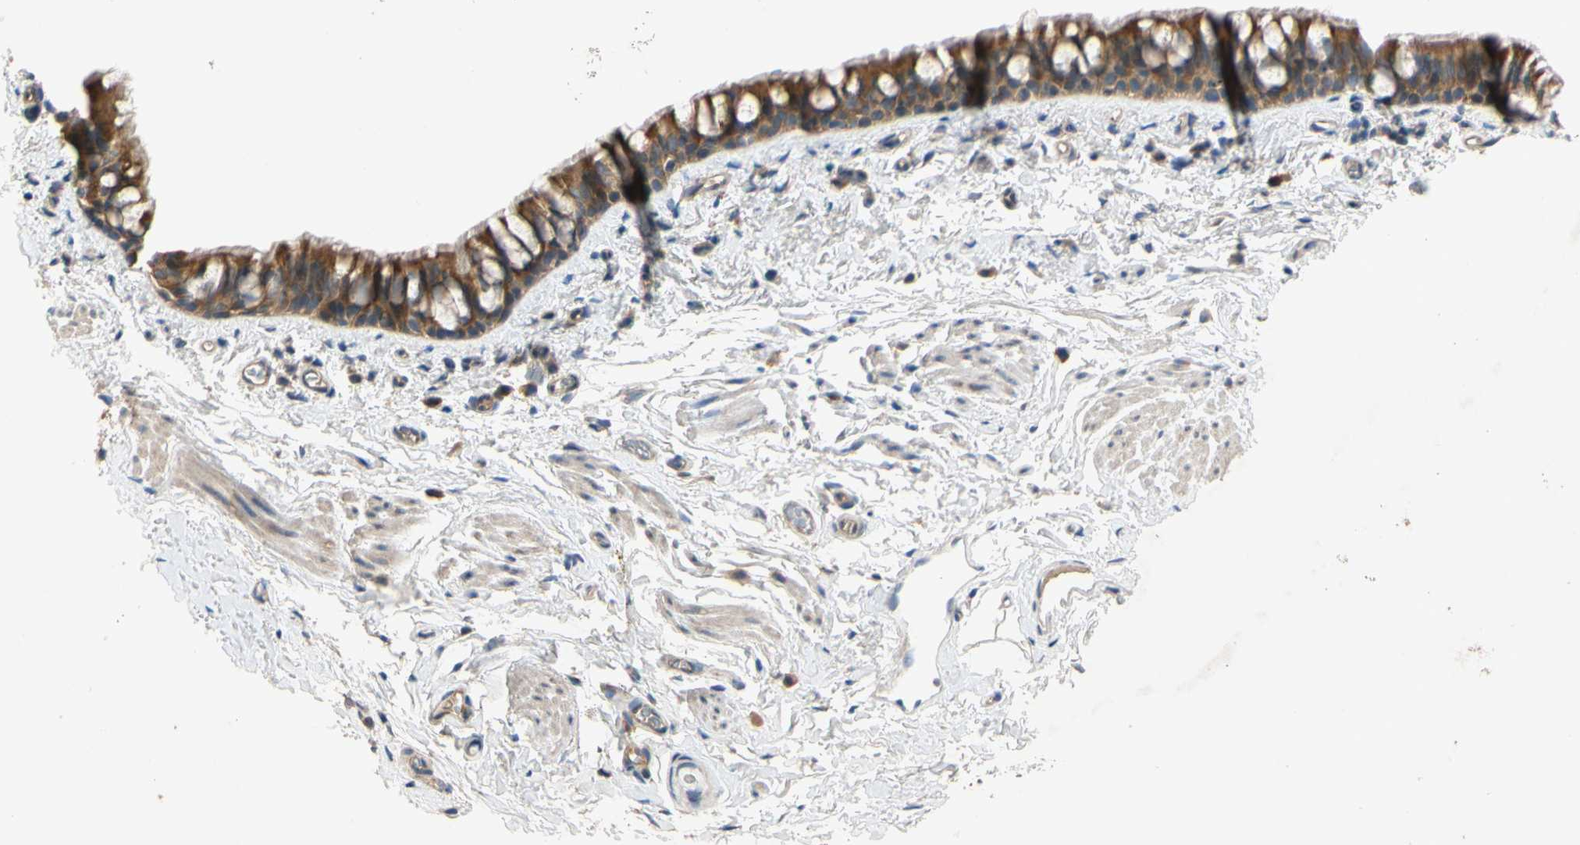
{"staining": {"intensity": "strong", "quantity": ">75%", "location": "cytoplasmic/membranous"}, "tissue": "bronchus", "cell_type": "Respiratory epithelial cells", "image_type": "normal", "snomed": [{"axis": "morphology", "description": "Normal tissue, NOS"}, {"axis": "morphology", "description": "Malignant melanoma, Metastatic site"}, {"axis": "topography", "description": "Bronchus"}, {"axis": "topography", "description": "Lung"}], "caption": "The histopathology image displays a brown stain indicating the presence of a protein in the cytoplasmic/membranous of respiratory epithelial cells in bronchus. Ihc stains the protein in brown and the nuclei are stained blue.", "gene": "MBTPS2", "patient": {"sex": "male", "age": 64}}